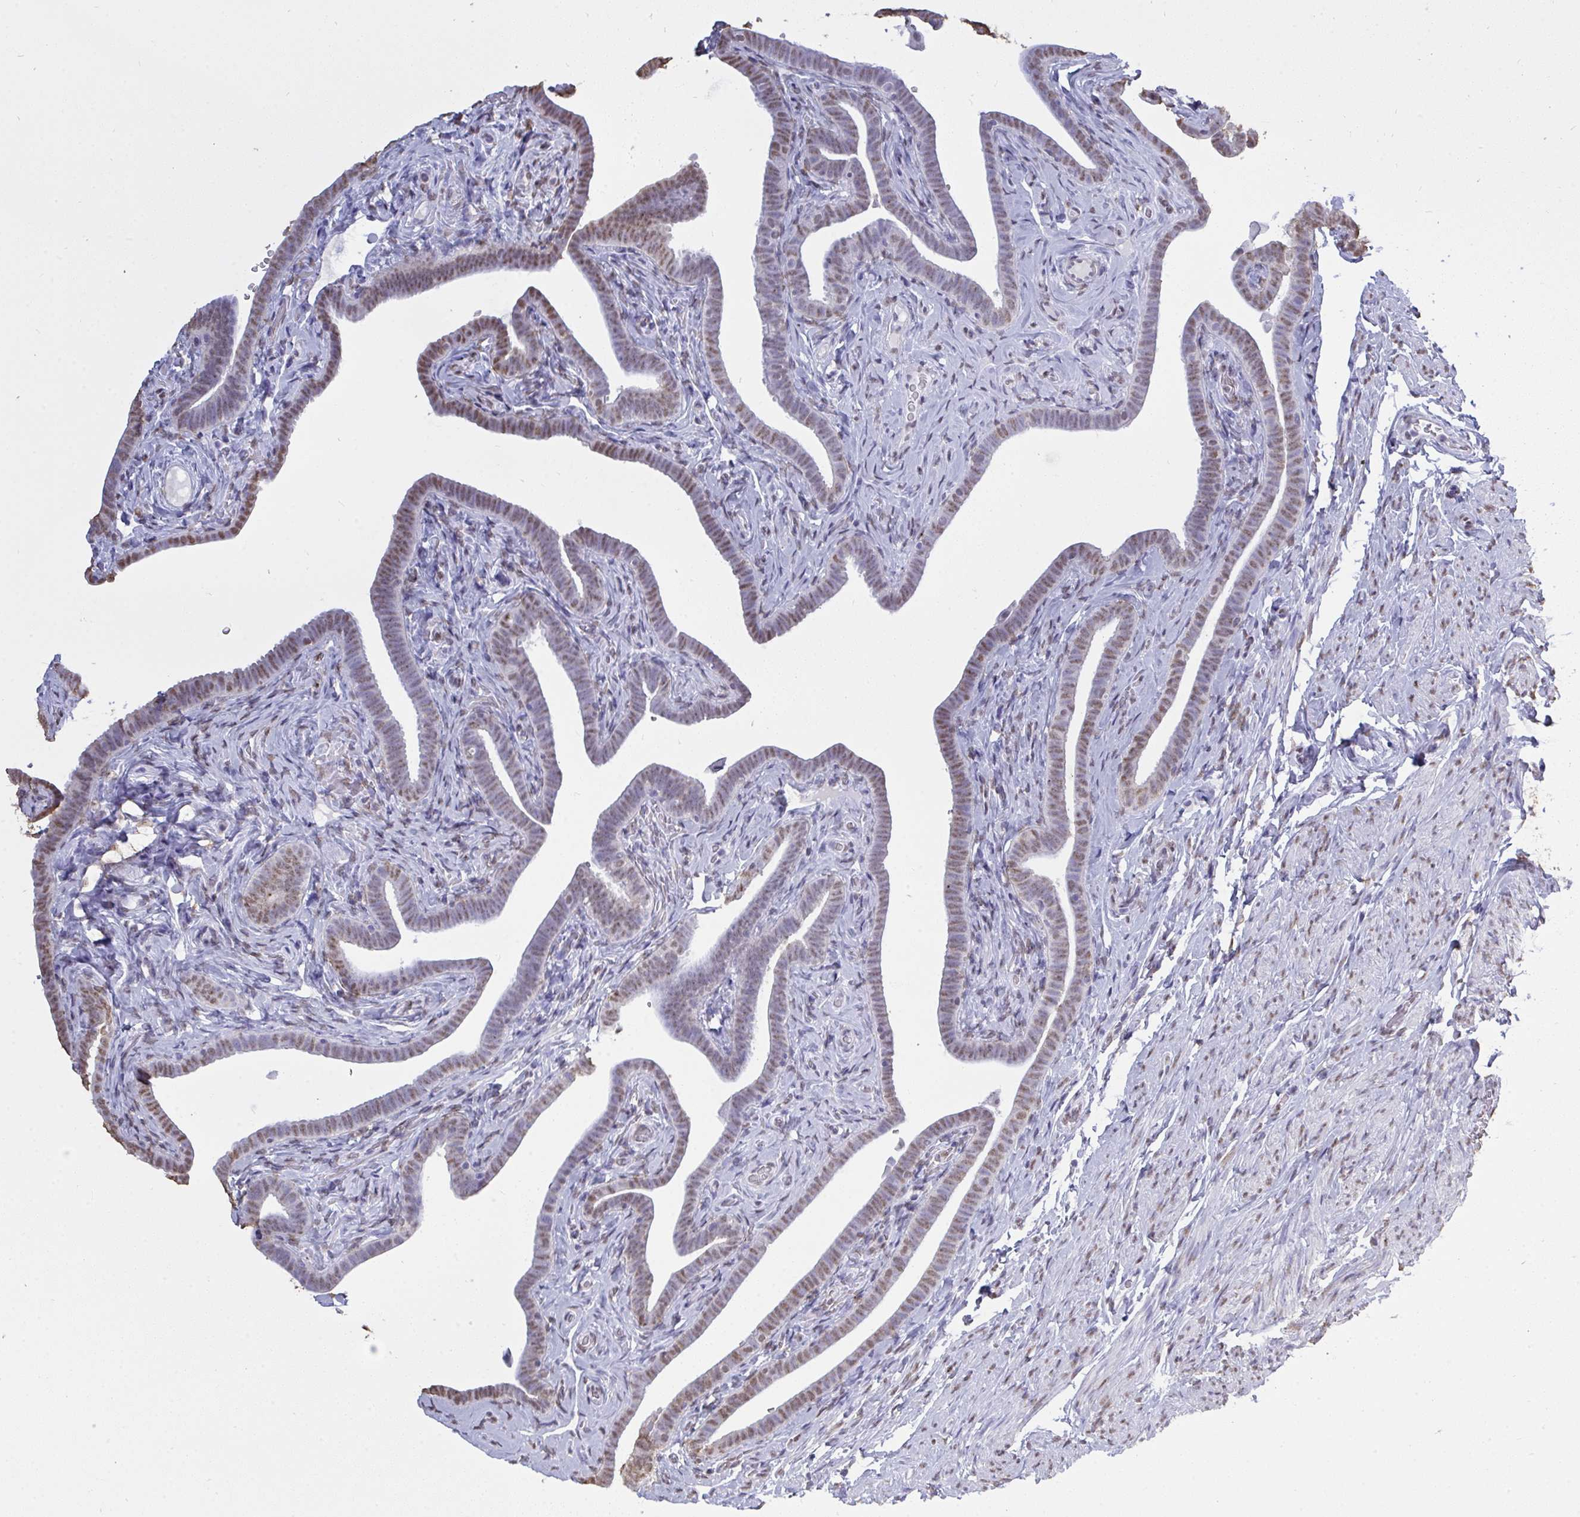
{"staining": {"intensity": "moderate", "quantity": "25%-75%", "location": "nuclear"}, "tissue": "fallopian tube", "cell_type": "Glandular cells", "image_type": "normal", "snomed": [{"axis": "morphology", "description": "Normal tissue, NOS"}, {"axis": "topography", "description": "Fallopian tube"}], "caption": "About 25%-75% of glandular cells in normal fallopian tube show moderate nuclear protein positivity as visualized by brown immunohistochemical staining.", "gene": "SEMA6B", "patient": {"sex": "female", "age": 69}}